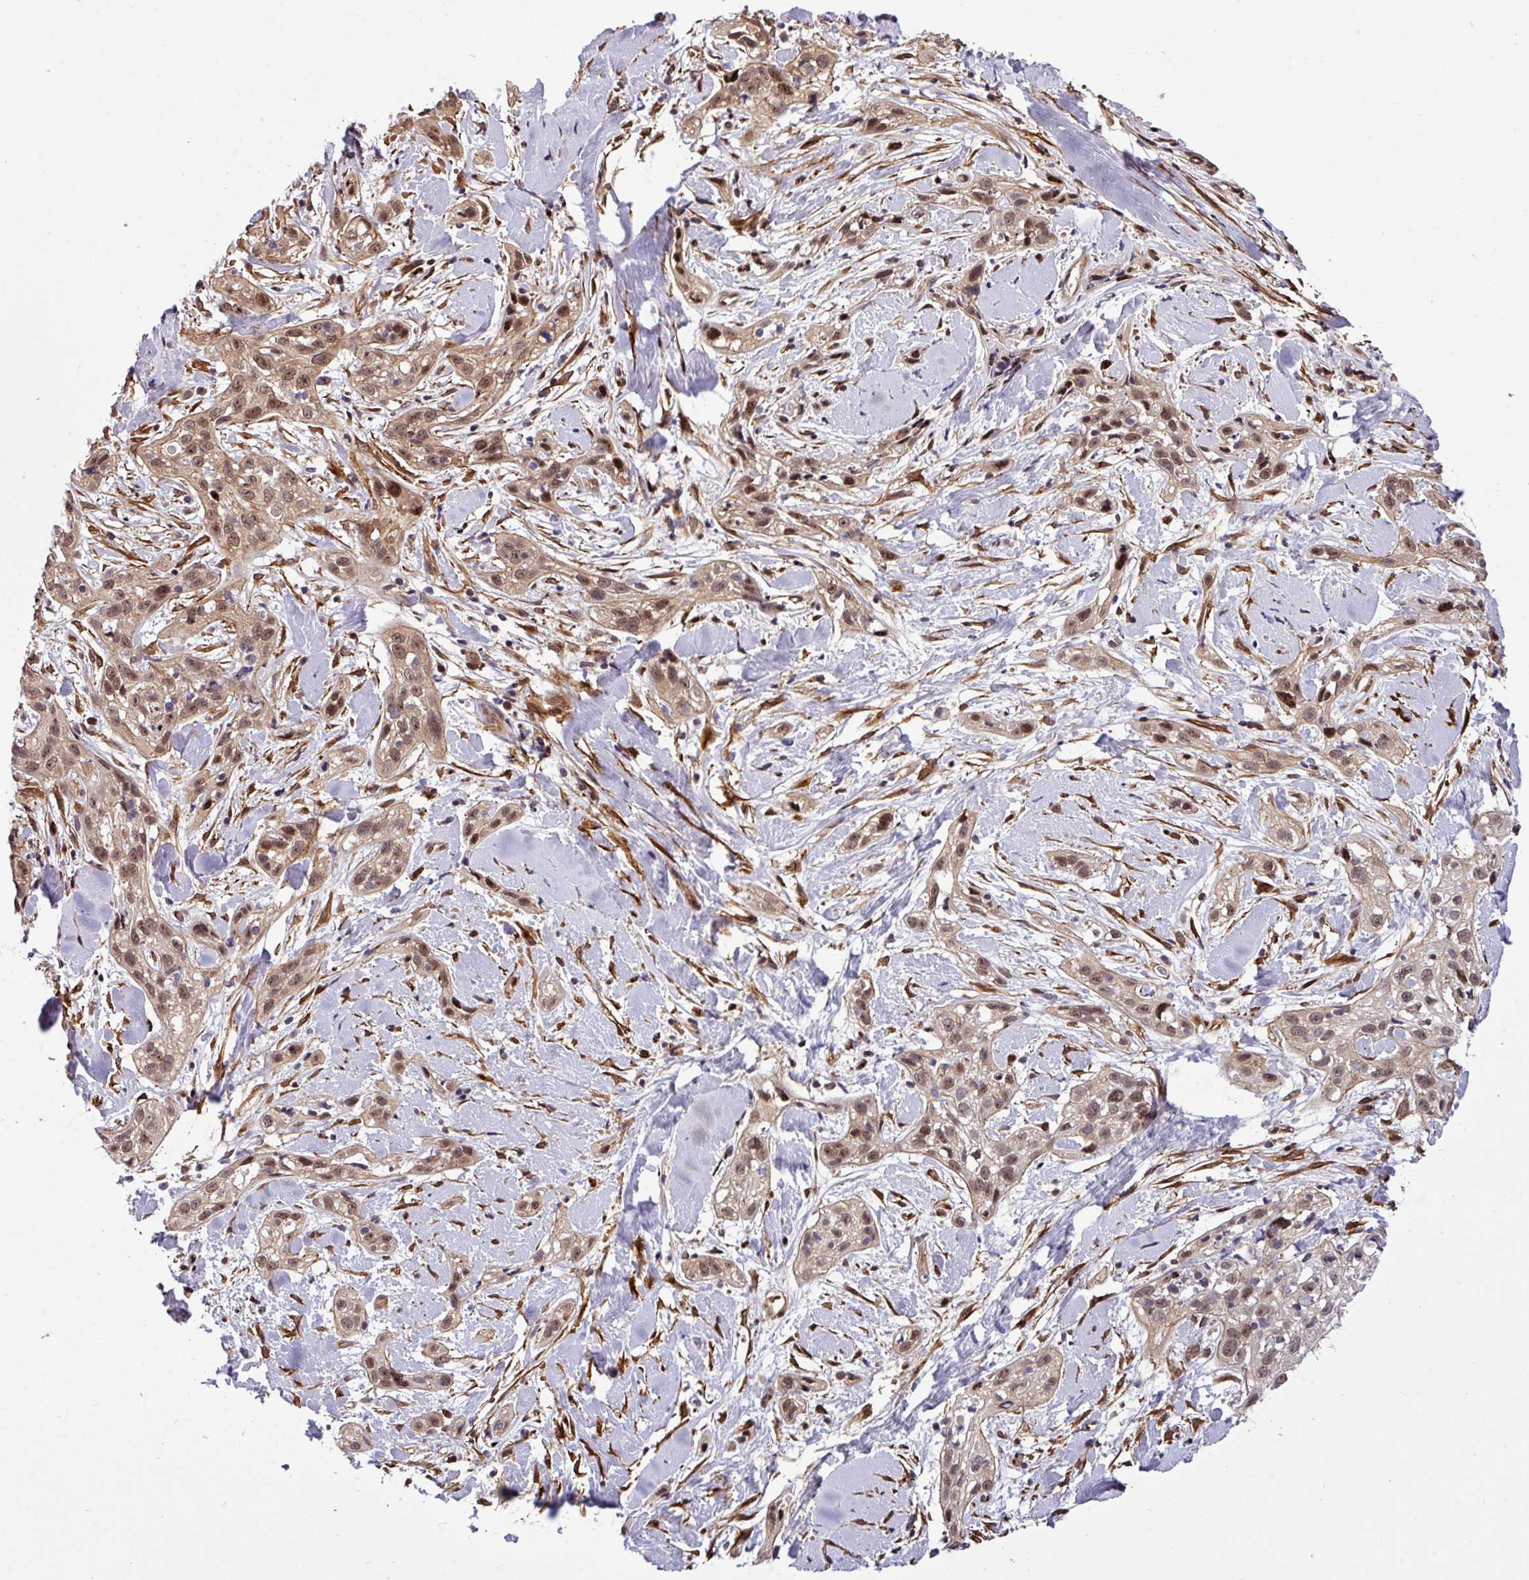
{"staining": {"intensity": "moderate", "quantity": ">75%", "location": "cytoplasmic/membranous,nuclear"}, "tissue": "skin cancer", "cell_type": "Tumor cells", "image_type": "cancer", "snomed": [{"axis": "morphology", "description": "Squamous cell carcinoma, NOS"}, {"axis": "topography", "description": "Skin"}], "caption": "Immunohistochemistry micrograph of neoplastic tissue: skin cancer stained using IHC shows medium levels of moderate protein expression localized specifically in the cytoplasmic/membranous and nuclear of tumor cells, appearing as a cytoplasmic/membranous and nuclear brown color.", "gene": "C7orf50", "patient": {"sex": "male", "age": 82}}